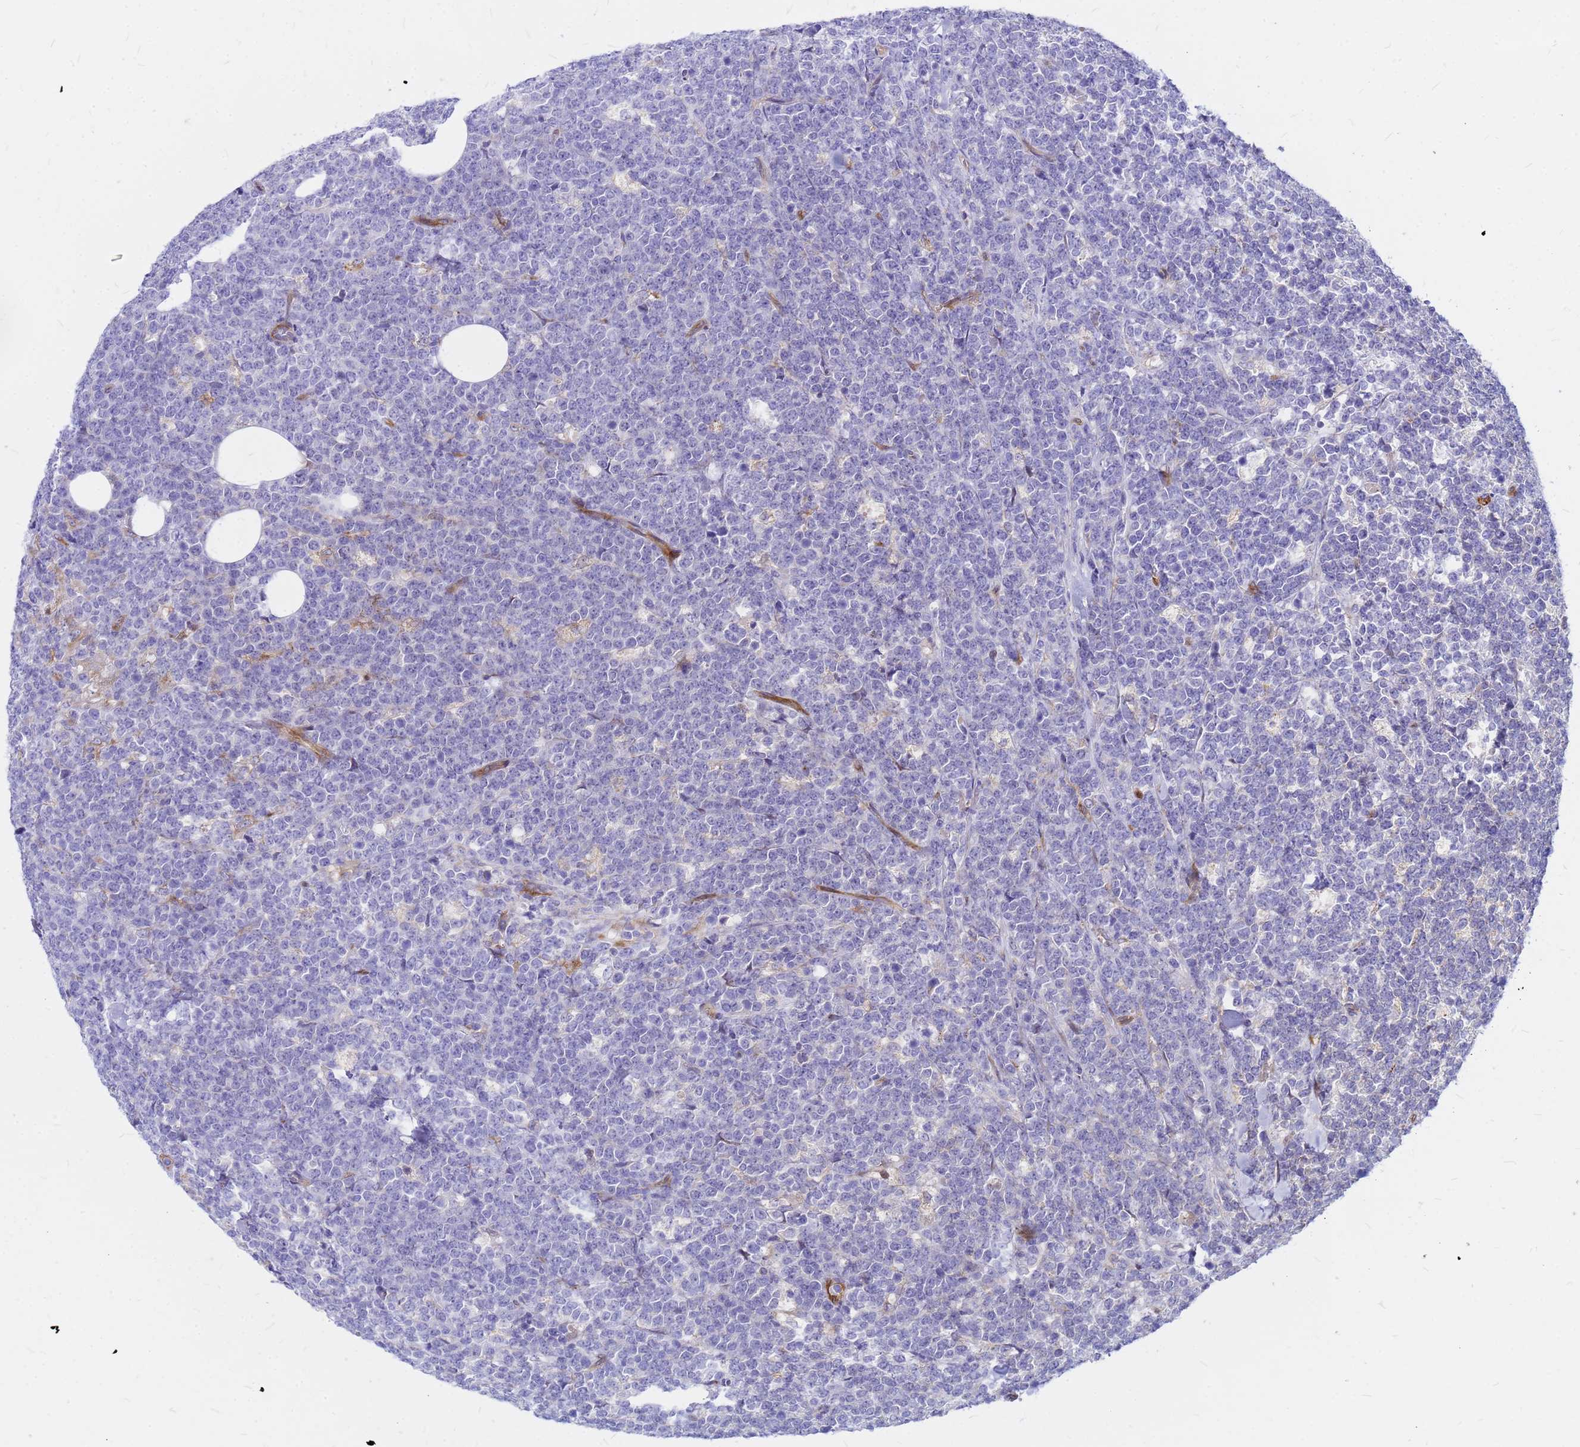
{"staining": {"intensity": "weak", "quantity": "<25%", "location": "cytoplasmic/membranous,nuclear"}, "tissue": "lymphoma", "cell_type": "Tumor cells", "image_type": "cancer", "snomed": [{"axis": "morphology", "description": "Malignant lymphoma, non-Hodgkin's type, High grade"}, {"axis": "topography", "description": "Small intestine"}], "caption": "The micrograph exhibits no significant staining in tumor cells of lymphoma. (Stains: DAB immunohistochemistry (IHC) with hematoxylin counter stain, Microscopy: brightfield microscopy at high magnification).", "gene": "NOSTRIN", "patient": {"sex": "male", "age": 8}}